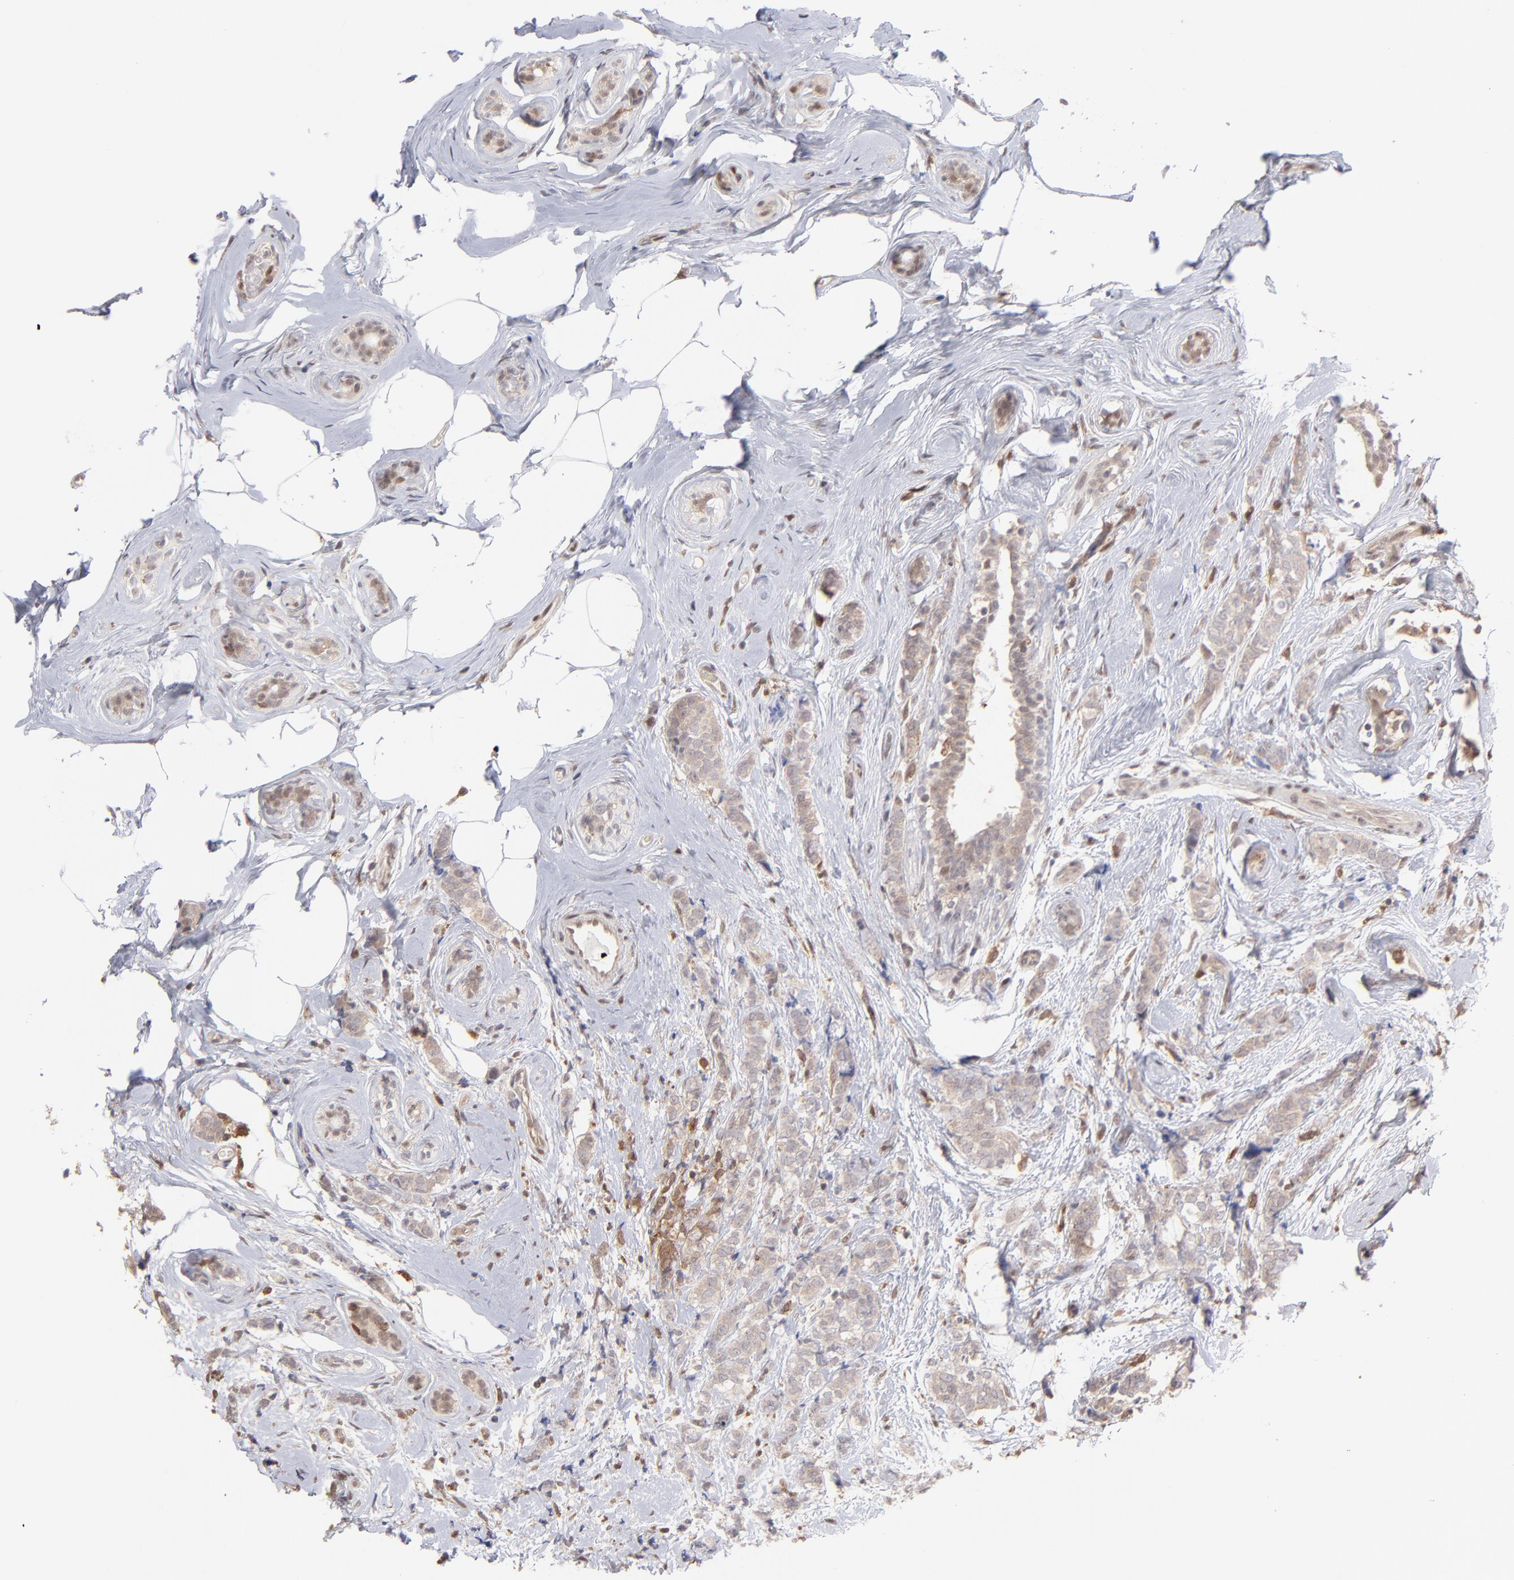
{"staining": {"intensity": "negative", "quantity": "none", "location": "none"}, "tissue": "breast cancer", "cell_type": "Tumor cells", "image_type": "cancer", "snomed": [{"axis": "morphology", "description": "Lobular carcinoma"}, {"axis": "topography", "description": "Breast"}], "caption": "DAB immunohistochemical staining of breast cancer exhibits no significant positivity in tumor cells.", "gene": "OAS1", "patient": {"sex": "female", "age": 60}}